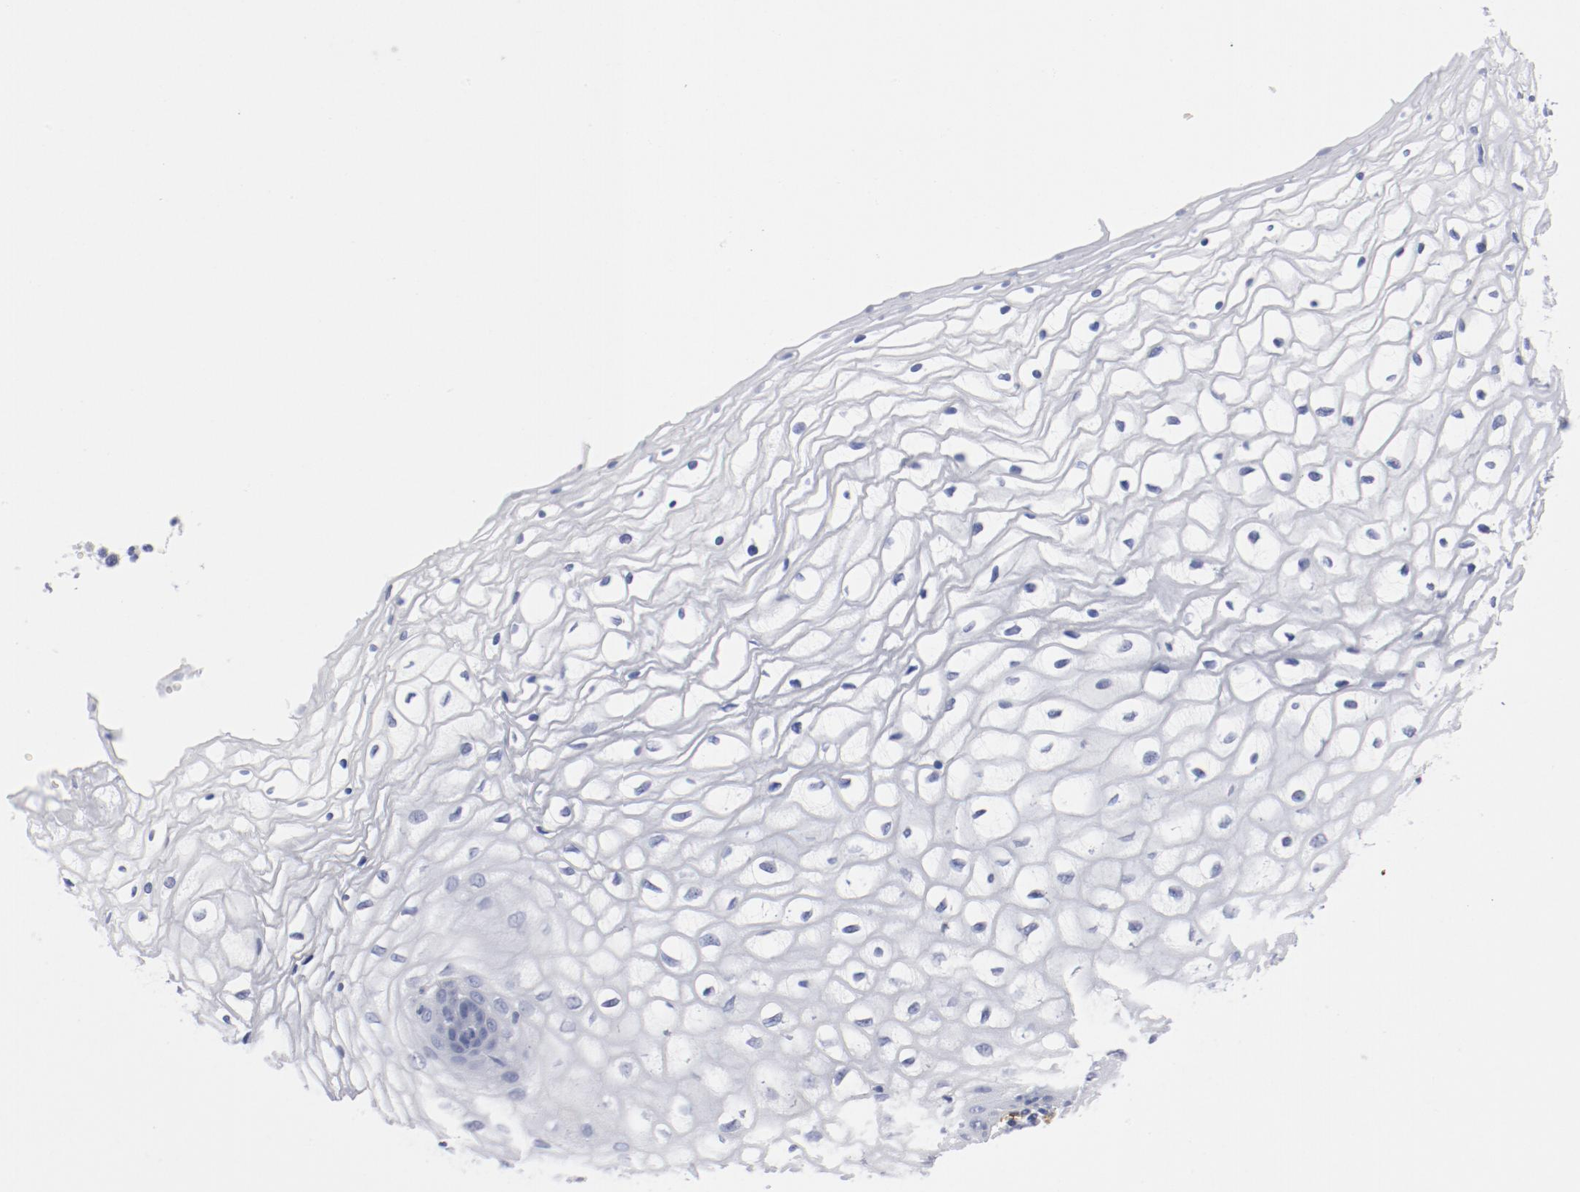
{"staining": {"intensity": "negative", "quantity": "none", "location": "none"}, "tissue": "vagina", "cell_type": "Squamous epithelial cells", "image_type": "normal", "snomed": [{"axis": "morphology", "description": "Normal tissue, NOS"}, {"axis": "topography", "description": "Vagina"}], "caption": "A high-resolution micrograph shows immunohistochemistry staining of unremarkable vagina, which shows no significant expression in squamous epithelial cells. (Stains: DAB immunohistochemistry with hematoxylin counter stain, Microscopy: brightfield microscopy at high magnification).", "gene": "SHANK3", "patient": {"sex": "female", "age": 34}}